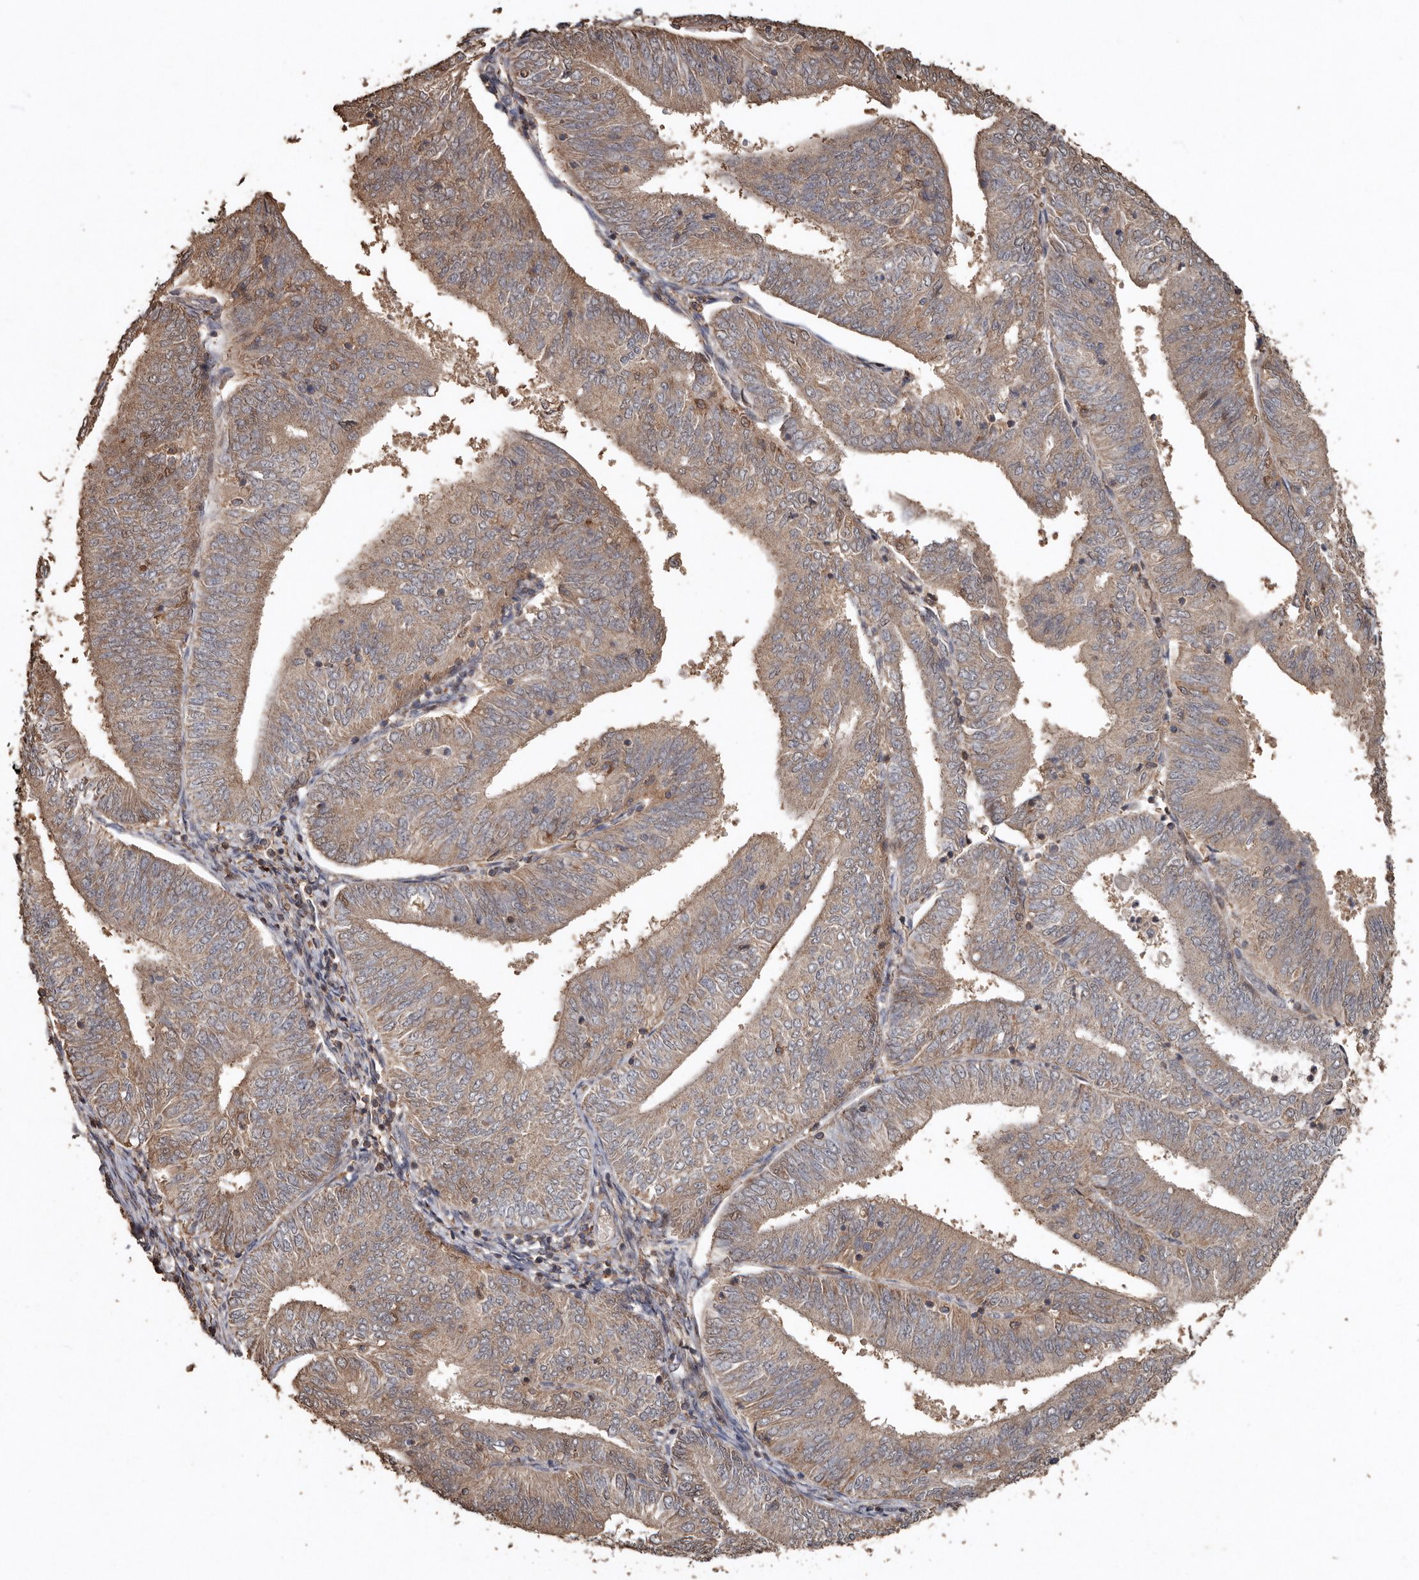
{"staining": {"intensity": "moderate", "quantity": ">75%", "location": "cytoplasmic/membranous"}, "tissue": "endometrial cancer", "cell_type": "Tumor cells", "image_type": "cancer", "snomed": [{"axis": "morphology", "description": "Adenocarcinoma, NOS"}, {"axis": "topography", "description": "Endometrium"}], "caption": "A medium amount of moderate cytoplasmic/membranous staining is identified in about >75% of tumor cells in endometrial adenocarcinoma tissue.", "gene": "RANBP17", "patient": {"sex": "female", "age": 58}}